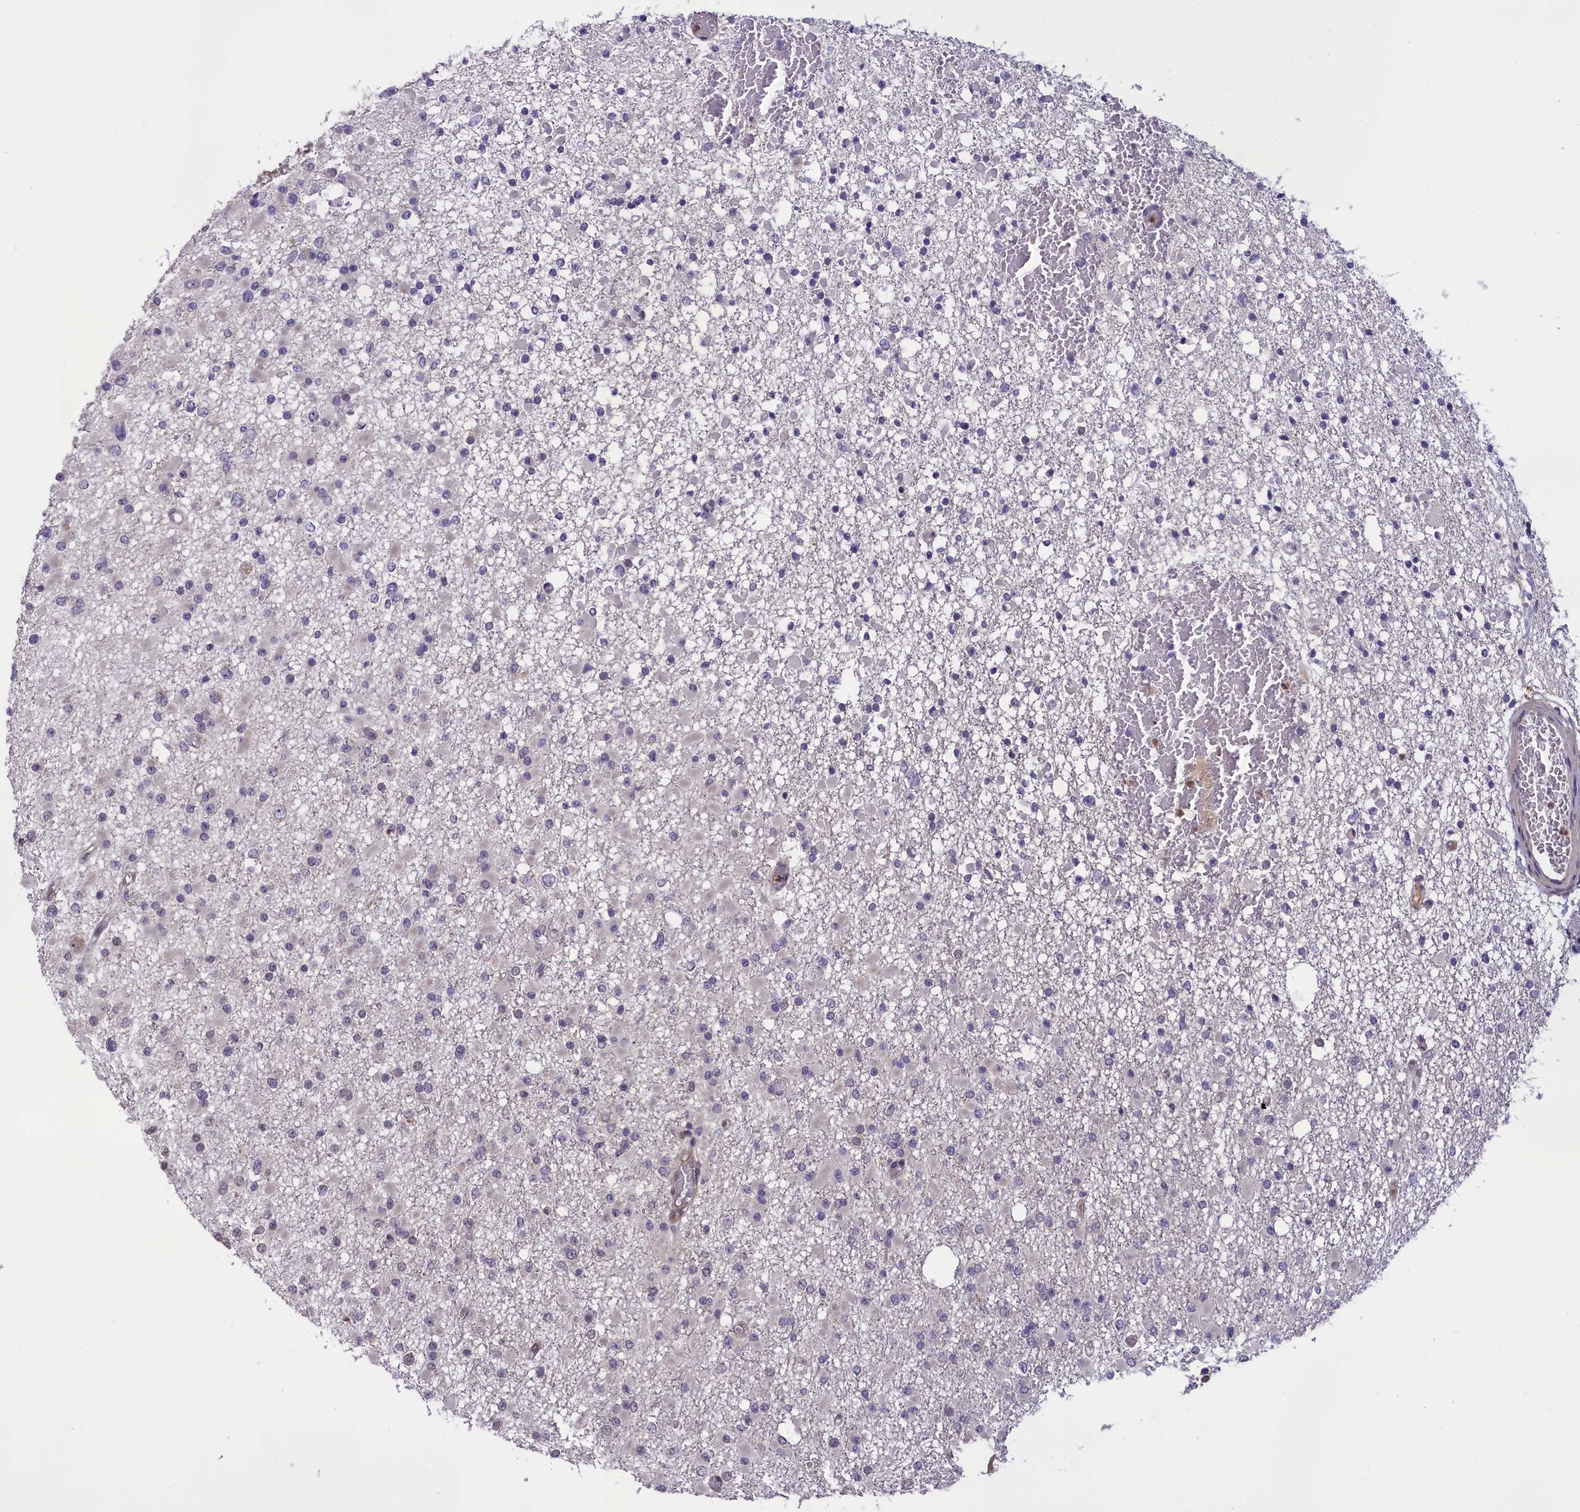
{"staining": {"intensity": "moderate", "quantity": "25%-75%", "location": "nuclear"}, "tissue": "glioma", "cell_type": "Tumor cells", "image_type": "cancer", "snomed": [{"axis": "morphology", "description": "Glioma, malignant, Low grade"}, {"axis": "topography", "description": "Brain"}], "caption": "Glioma stained for a protein (brown) displays moderate nuclear positive staining in approximately 25%-75% of tumor cells.", "gene": "RELB", "patient": {"sex": "female", "age": 22}}